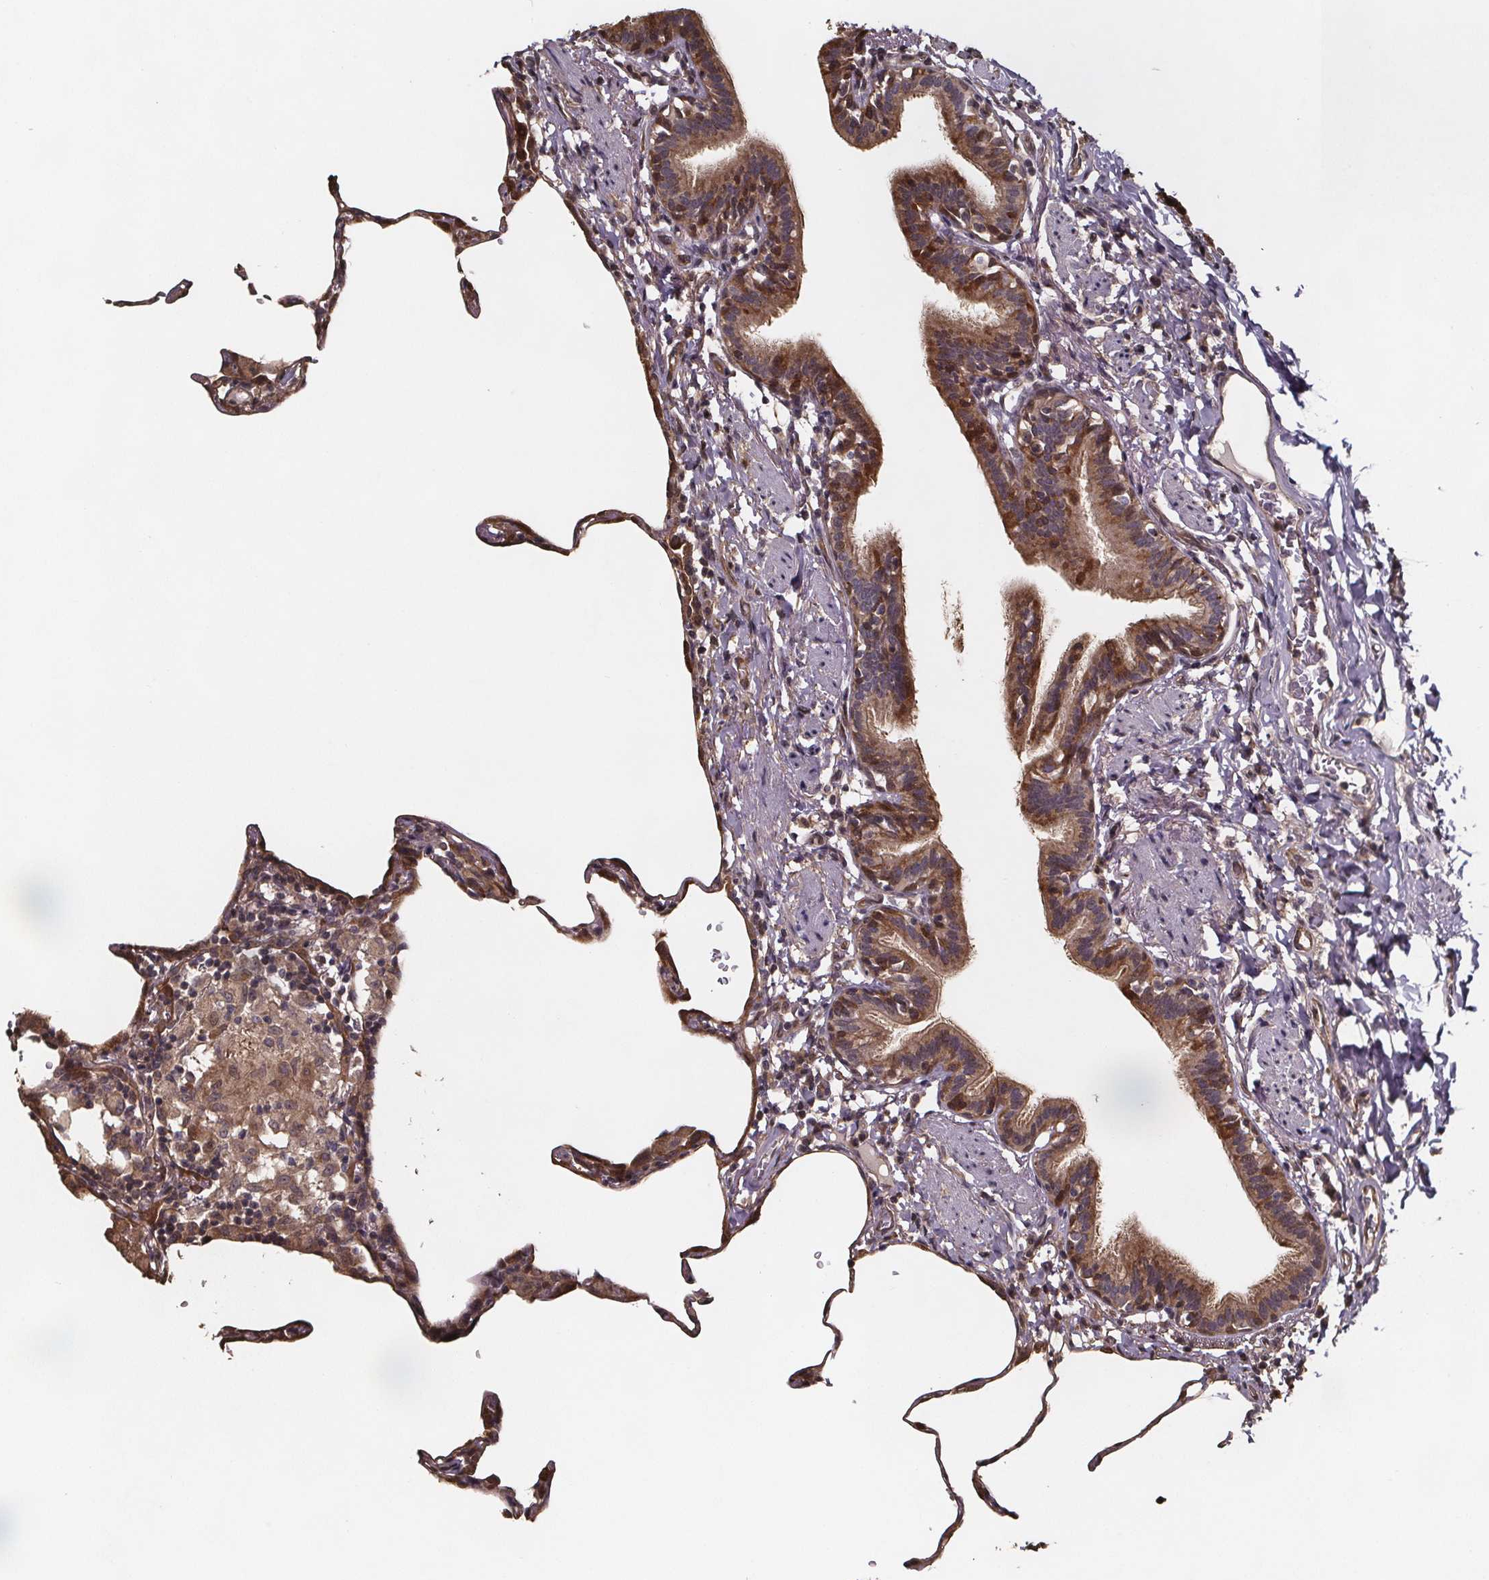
{"staining": {"intensity": "strong", "quantity": "25%-75%", "location": "cytoplasmic/membranous,nuclear"}, "tissue": "lung", "cell_type": "Alveolar cells", "image_type": "normal", "snomed": [{"axis": "morphology", "description": "Normal tissue, NOS"}, {"axis": "topography", "description": "Lung"}], "caption": "Alveolar cells exhibit strong cytoplasmic/membranous,nuclear staining in about 25%-75% of cells in unremarkable lung. The protein of interest is stained brown, and the nuclei are stained in blue (DAB (3,3'-diaminobenzidine) IHC with brightfield microscopy, high magnification).", "gene": "ZNF879", "patient": {"sex": "female", "age": 57}}